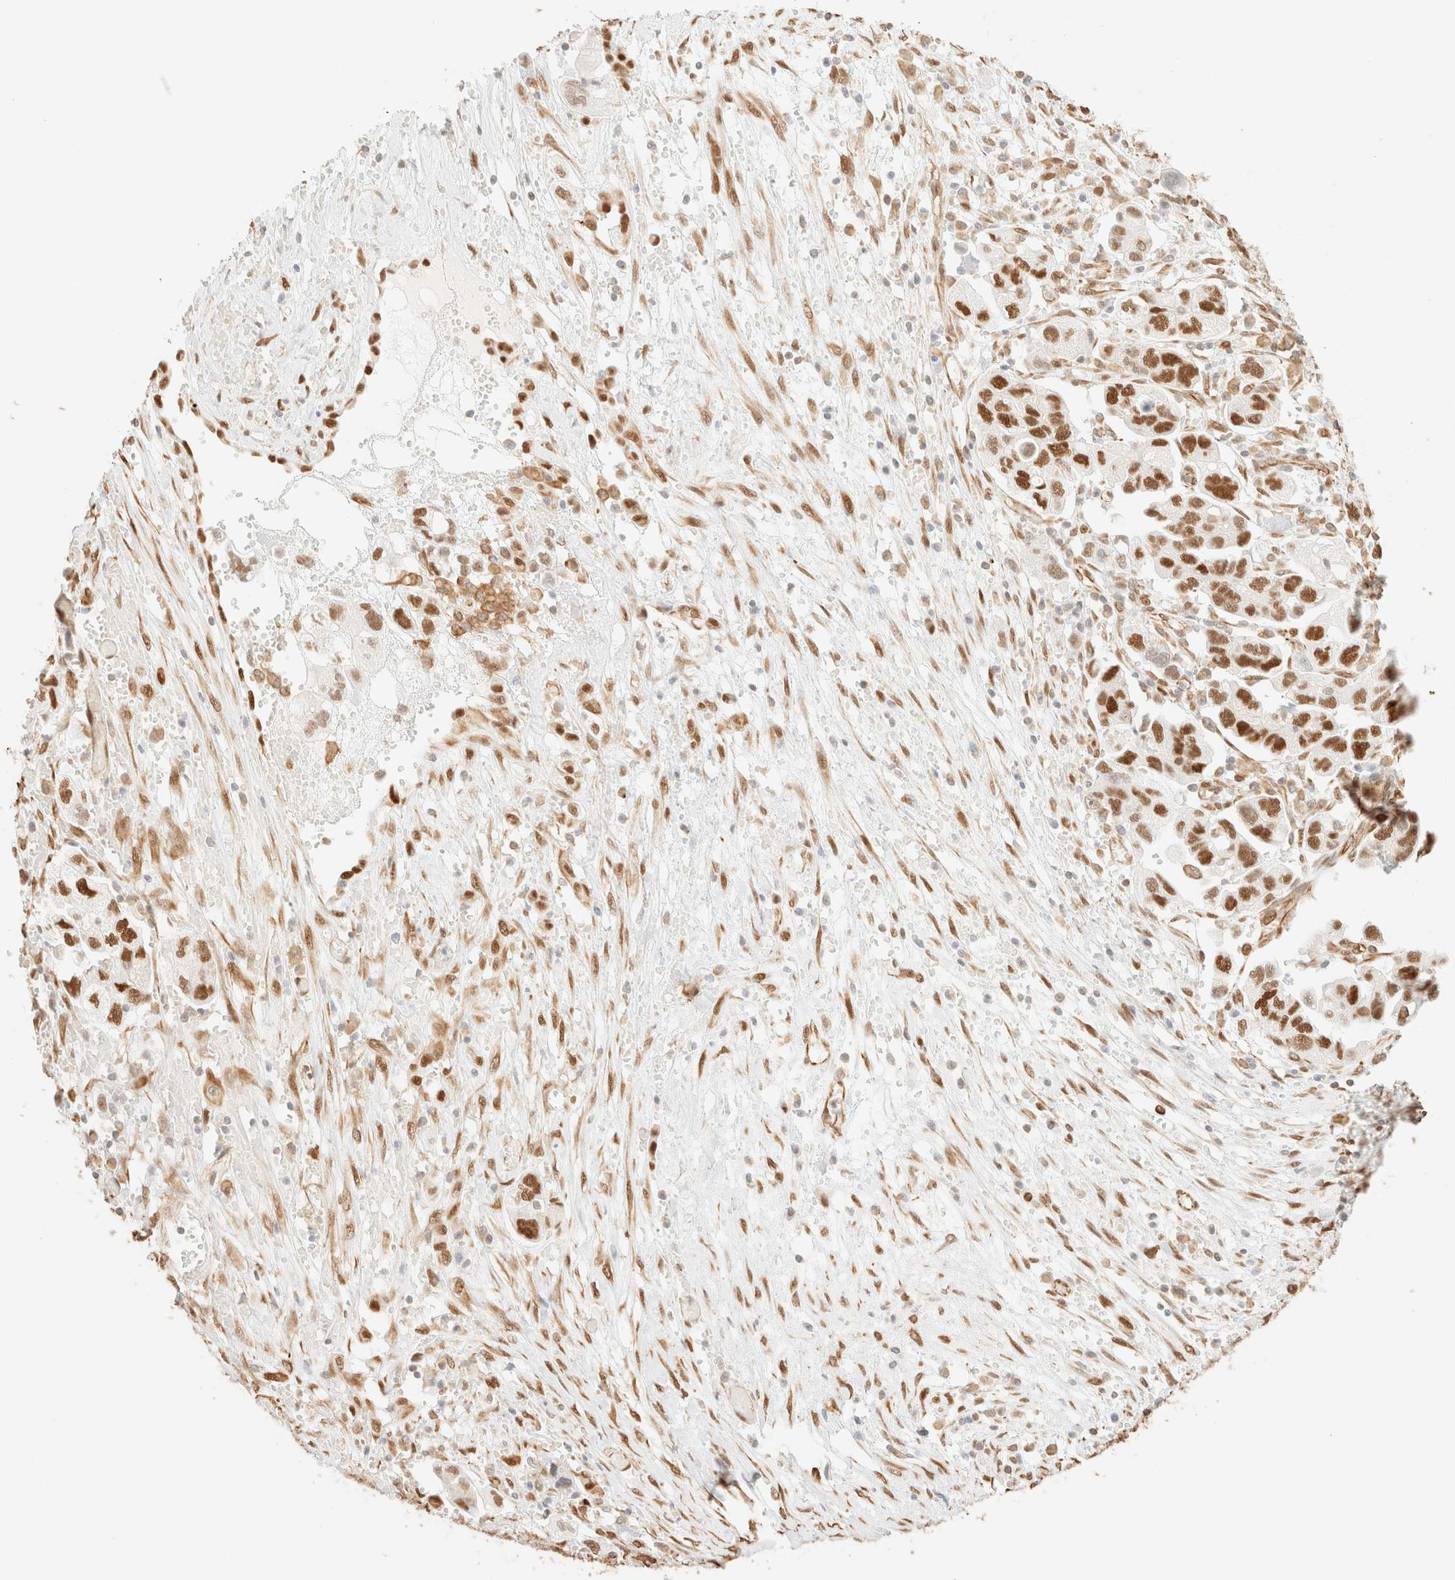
{"staining": {"intensity": "strong", "quantity": ">75%", "location": "nuclear"}, "tissue": "ovarian cancer", "cell_type": "Tumor cells", "image_type": "cancer", "snomed": [{"axis": "morphology", "description": "Carcinoma, NOS"}, {"axis": "morphology", "description": "Cystadenocarcinoma, serous, NOS"}, {"axis": "topography", "description": "Ovary"}], "caption": "Serous cystadenocarcinoma (ovarian) stained with a brown dye demonstrates strong nuclear positive positivity in about >75% of tumor cells.", "gene": "ZSCAN18", "patient": {"sex": "female", "age": 69}}